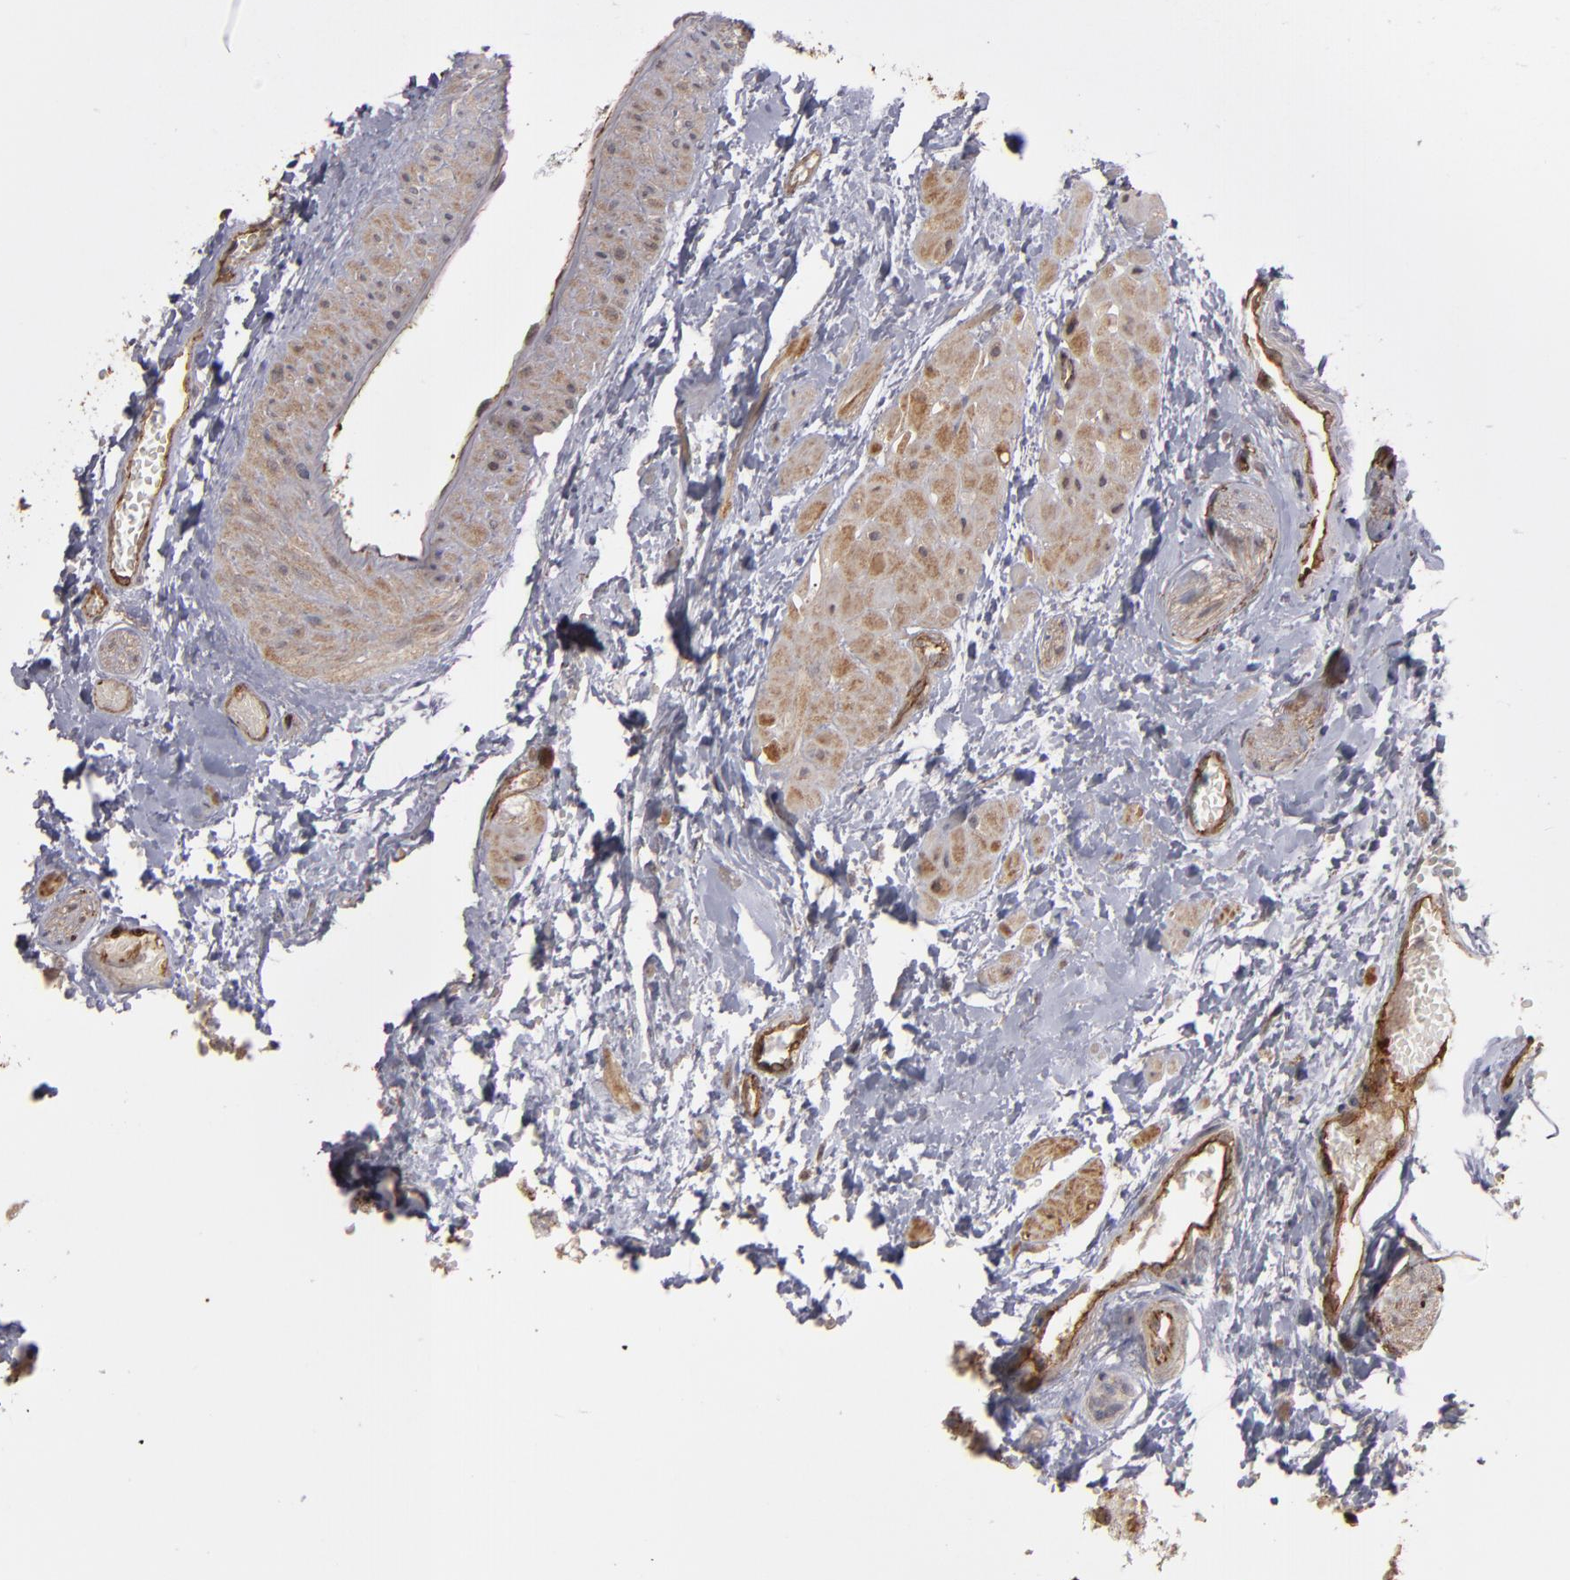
{"staining": {"intensity": "moderate", "quantity": ">75%", "location": "cytoplasmic/membranous"}, "tissue": "seminal vesicle", "cell_type": "Glandular cells", "image_type": "normal", "snomed": [{"axis": "morphology", "description": "Normal tissue, NOS"}, {"axis": "topography", "description": "Seminal veicle"}], "caption": "Protein staining demonstrates moderate cytoplasmic/membranous positivity in approximately >75% of glandular cells in benign seminal vesicle.", "gene": "TJP1", "patient": {"sex": "male", "age": 26}}